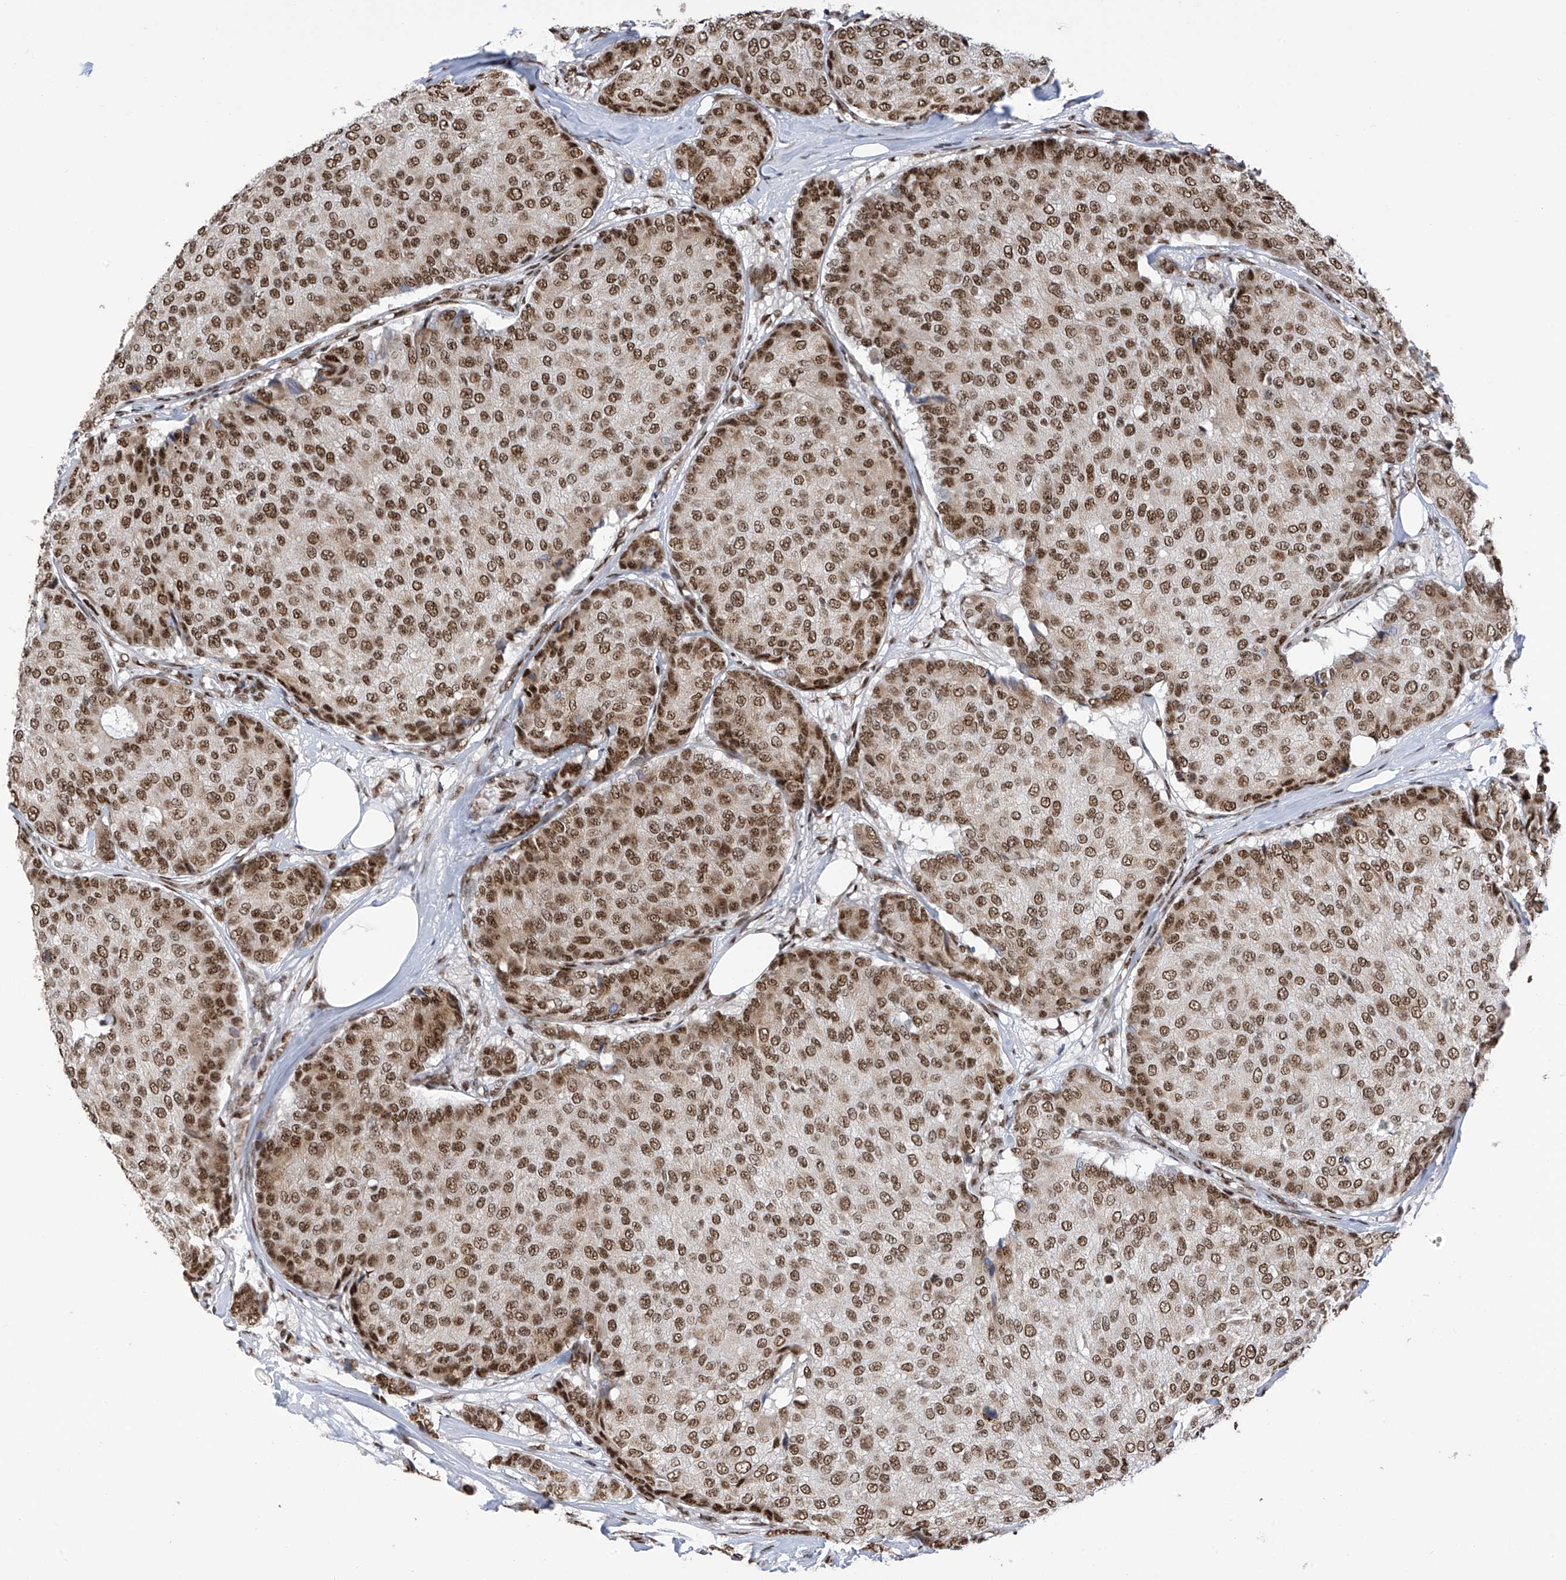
{"staining": {"intensity": "moderate", "quantity": ">75%", "location": "nuclear"}, "tissue": "breast cancer", "cell_type": "Tumor cells", "image_type": "cancer", "snomed": [{"axis": "morphology", "description": "Duct carcinoma"}, {"axis": "topography", "description": "Breast"}], "caption": "Protein staining of breast cancer tissue exhibits moderate nuclear staining in approximately >75% of tumor cells.", "gene": "APLF", "patient": {"sex": "female", "age": 75}}